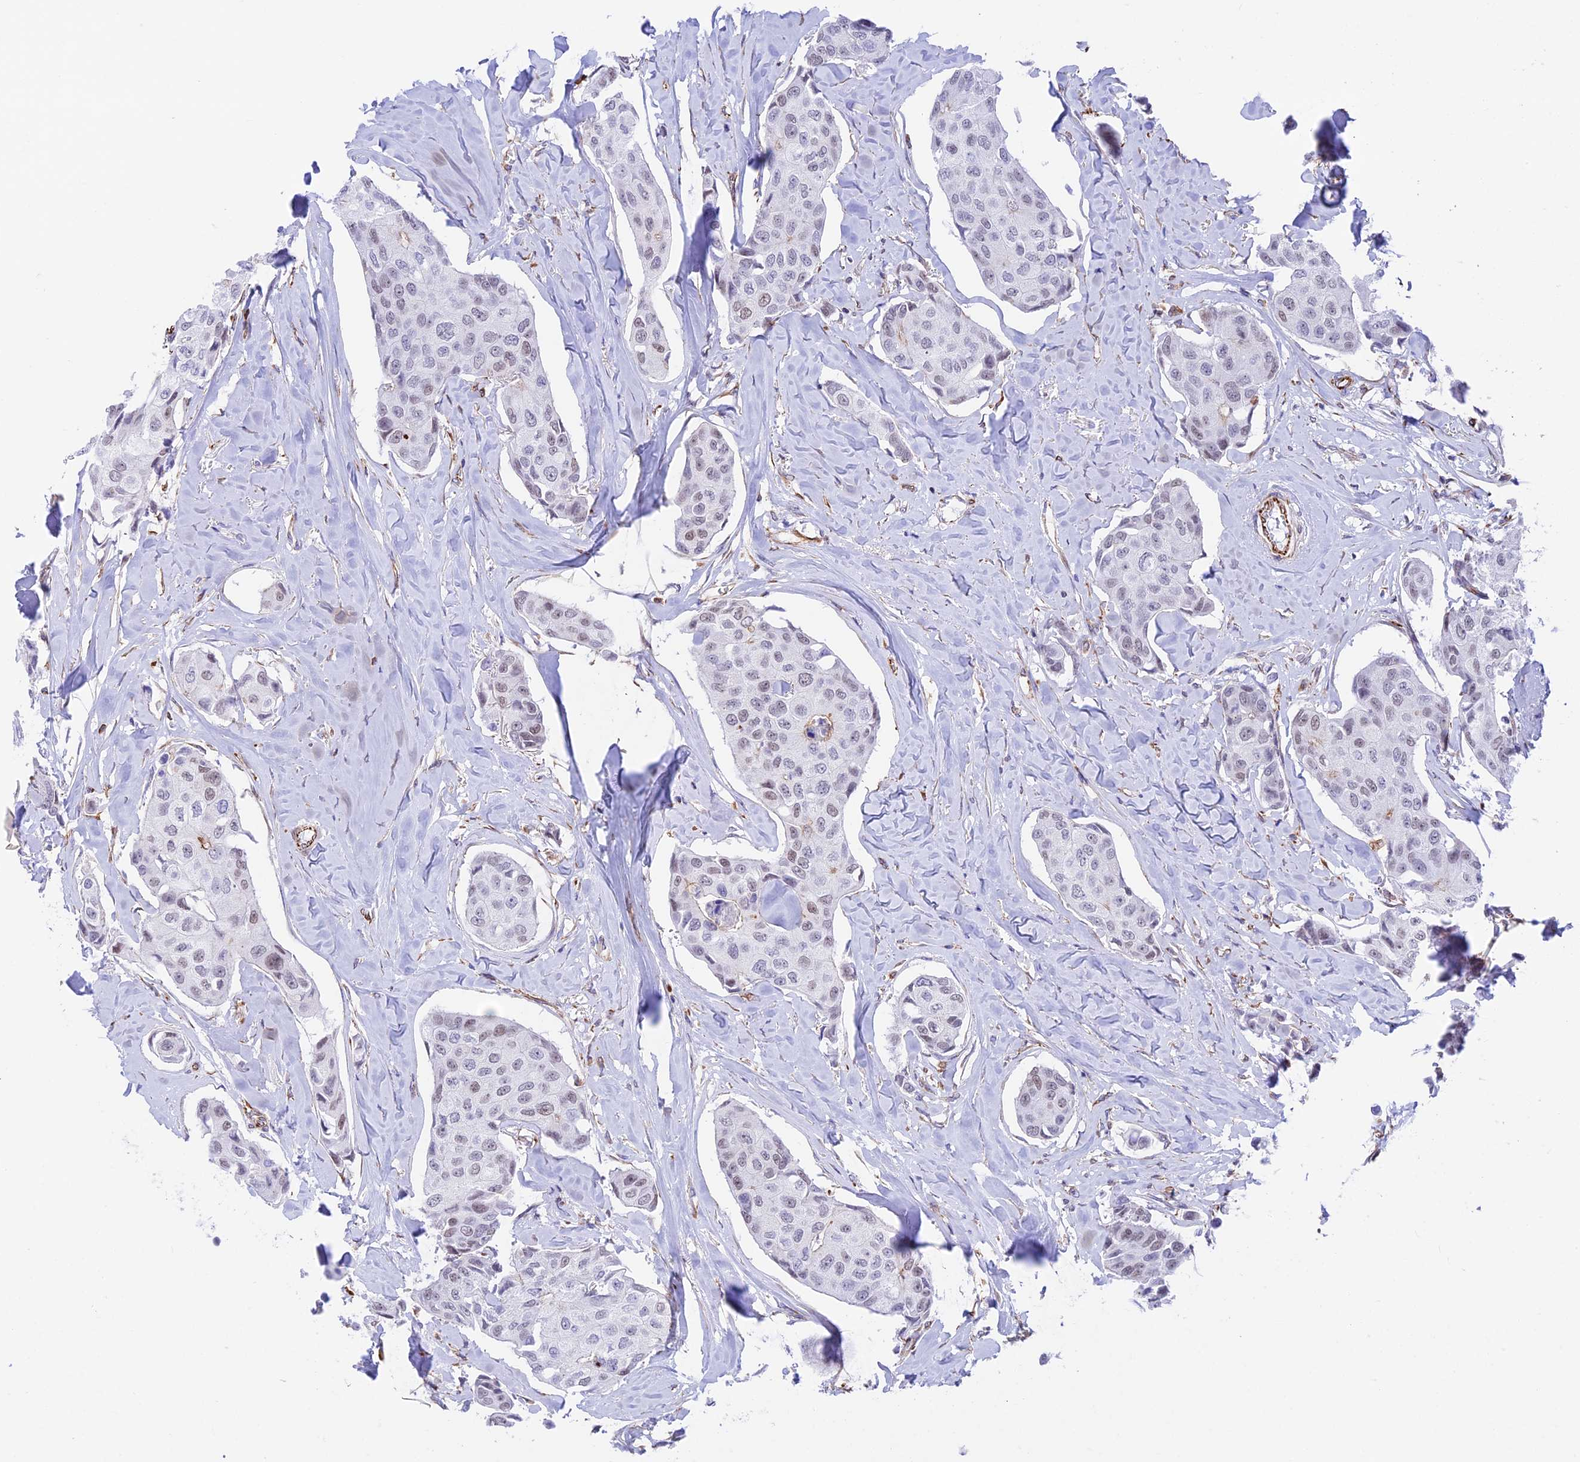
{"staining": {"intensity": "weak", "quantity": "<25%", "location": "nuclear"}, "tissue": "breast cancer", "cell_type": "Tumor cells", "image_type": "cancer", "snomed": [{"axis": "morphology", "description": "Duct carcinoma"}, {"axis": "topography", "description": "Breast"}], "caption": "Immunohistochemistry (IHC) histopathology image of neoplastic tissue: human intraductal carcinoma (breast) stained with DAB (3,3'-diaminobenzidine) reveals no significant protein positivity in tumor cells.", "gene": "ZNF652", "patient": {"sex": "female", "age": 80}}